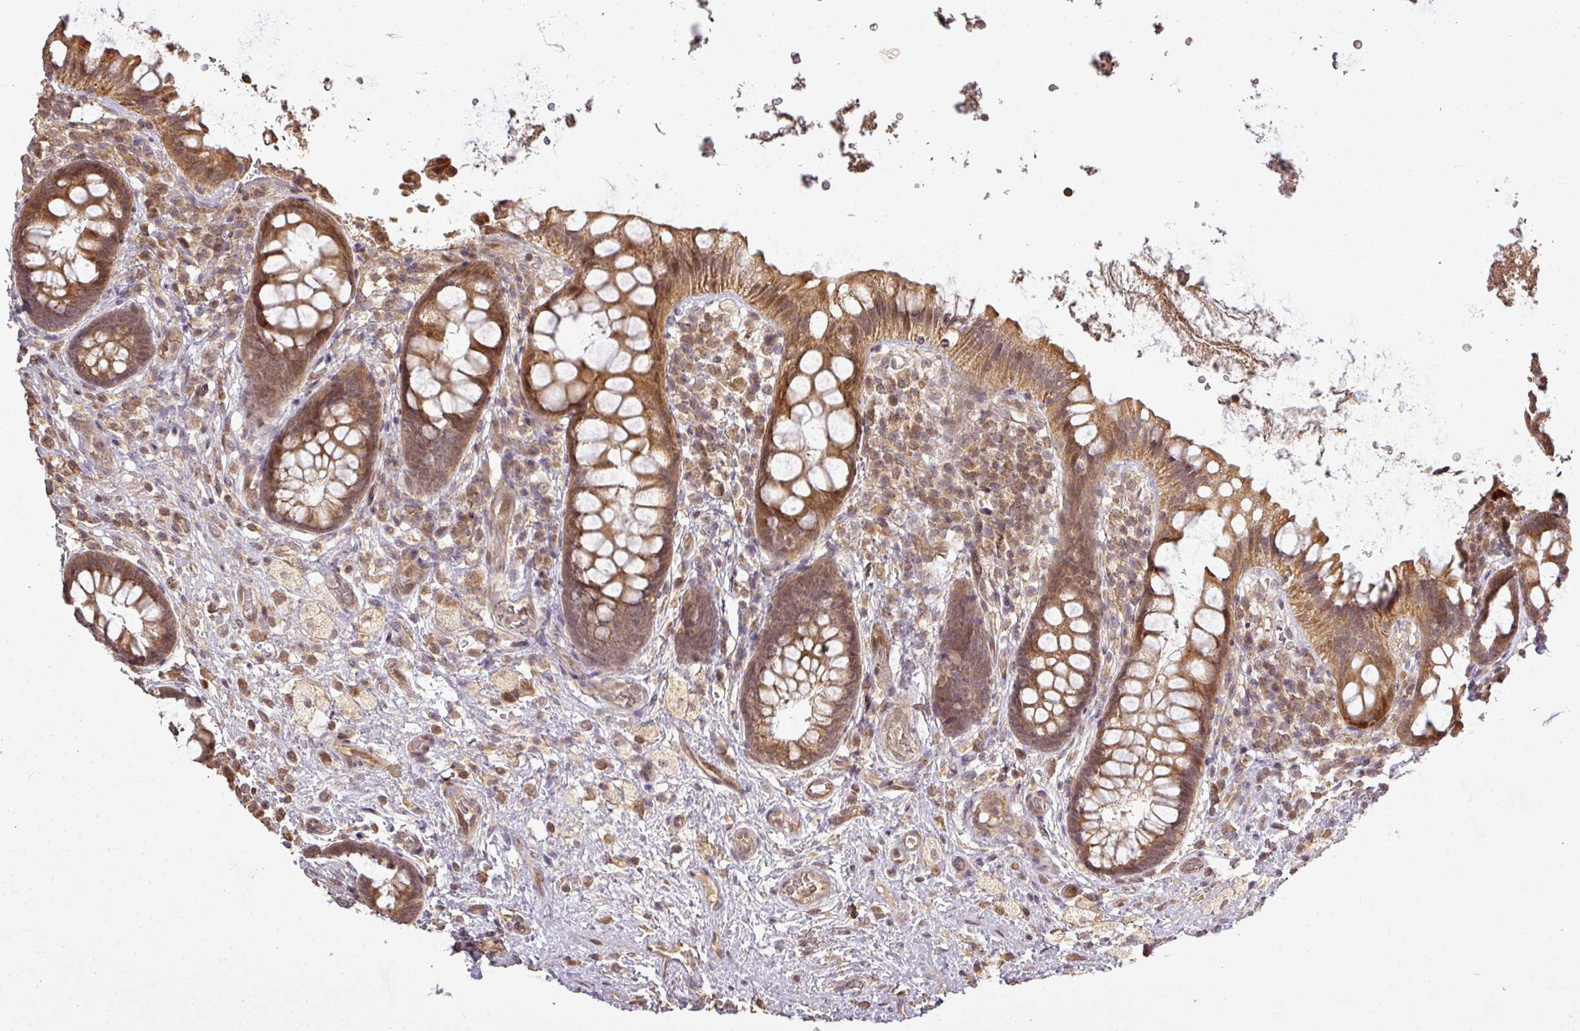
{"staining": {"intensity": "moderate", "quantity": ">75%", "location": "cytoplasmic/membranous"}, "tissue": "rectum", "cell_type": "Glandular cells", "image_type": "normal", "snomed": [{"axis": "morphology", "description": "Normal tissue, NOS"}, {"axis": "topography", "description": "Rectum"}, {"axis": "topography", "description": "Peripheral nerve tissue"}], "caption": "Immunohistochemical staining of unremarkable rectum shows medium levels of moderate cytoplasmic/membranous staining in approximately >75% of glandular cells.", "gene": "FAIM", "patient": {"sex": "female", "age": 69}}